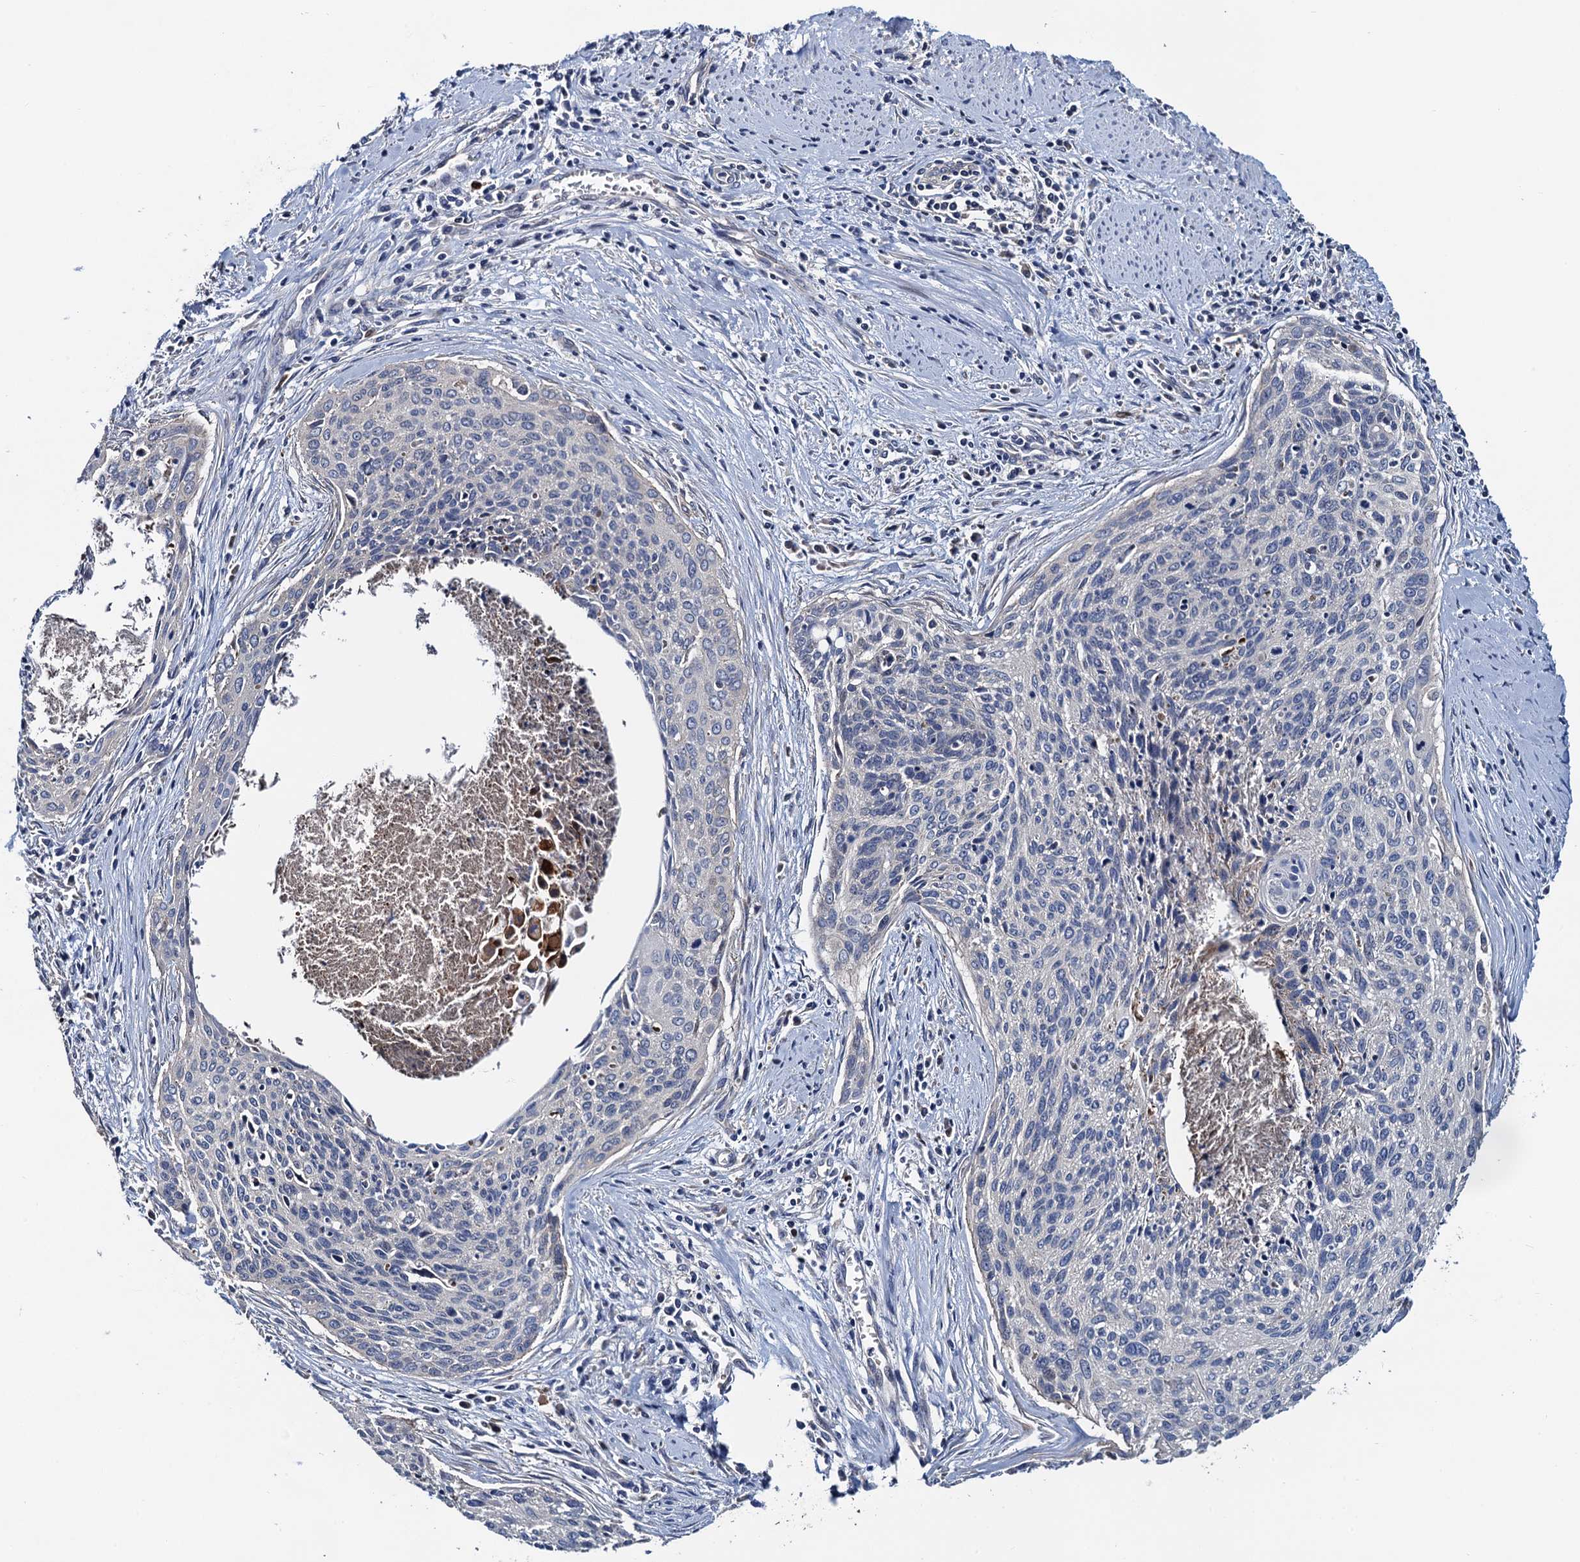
{"staining": {"intensity": "negative", "quantity": "none", "location": "none"}, "tissue": "cervical cancer", "cell_type": "Tumor cells", "image_type": "cancer", "snomed": [{"axis": "morphology", "description": "Squamous cell carcinoma, NOS"}, {"axis": "topography", "description": "Cervix"}], "caption": "The photomicrograph shows no significant expression in tumor cells of squamous cell carcinoma (cervical).", "gene": "TRMT112", "patient": {"sex": "female", "age": 55}}